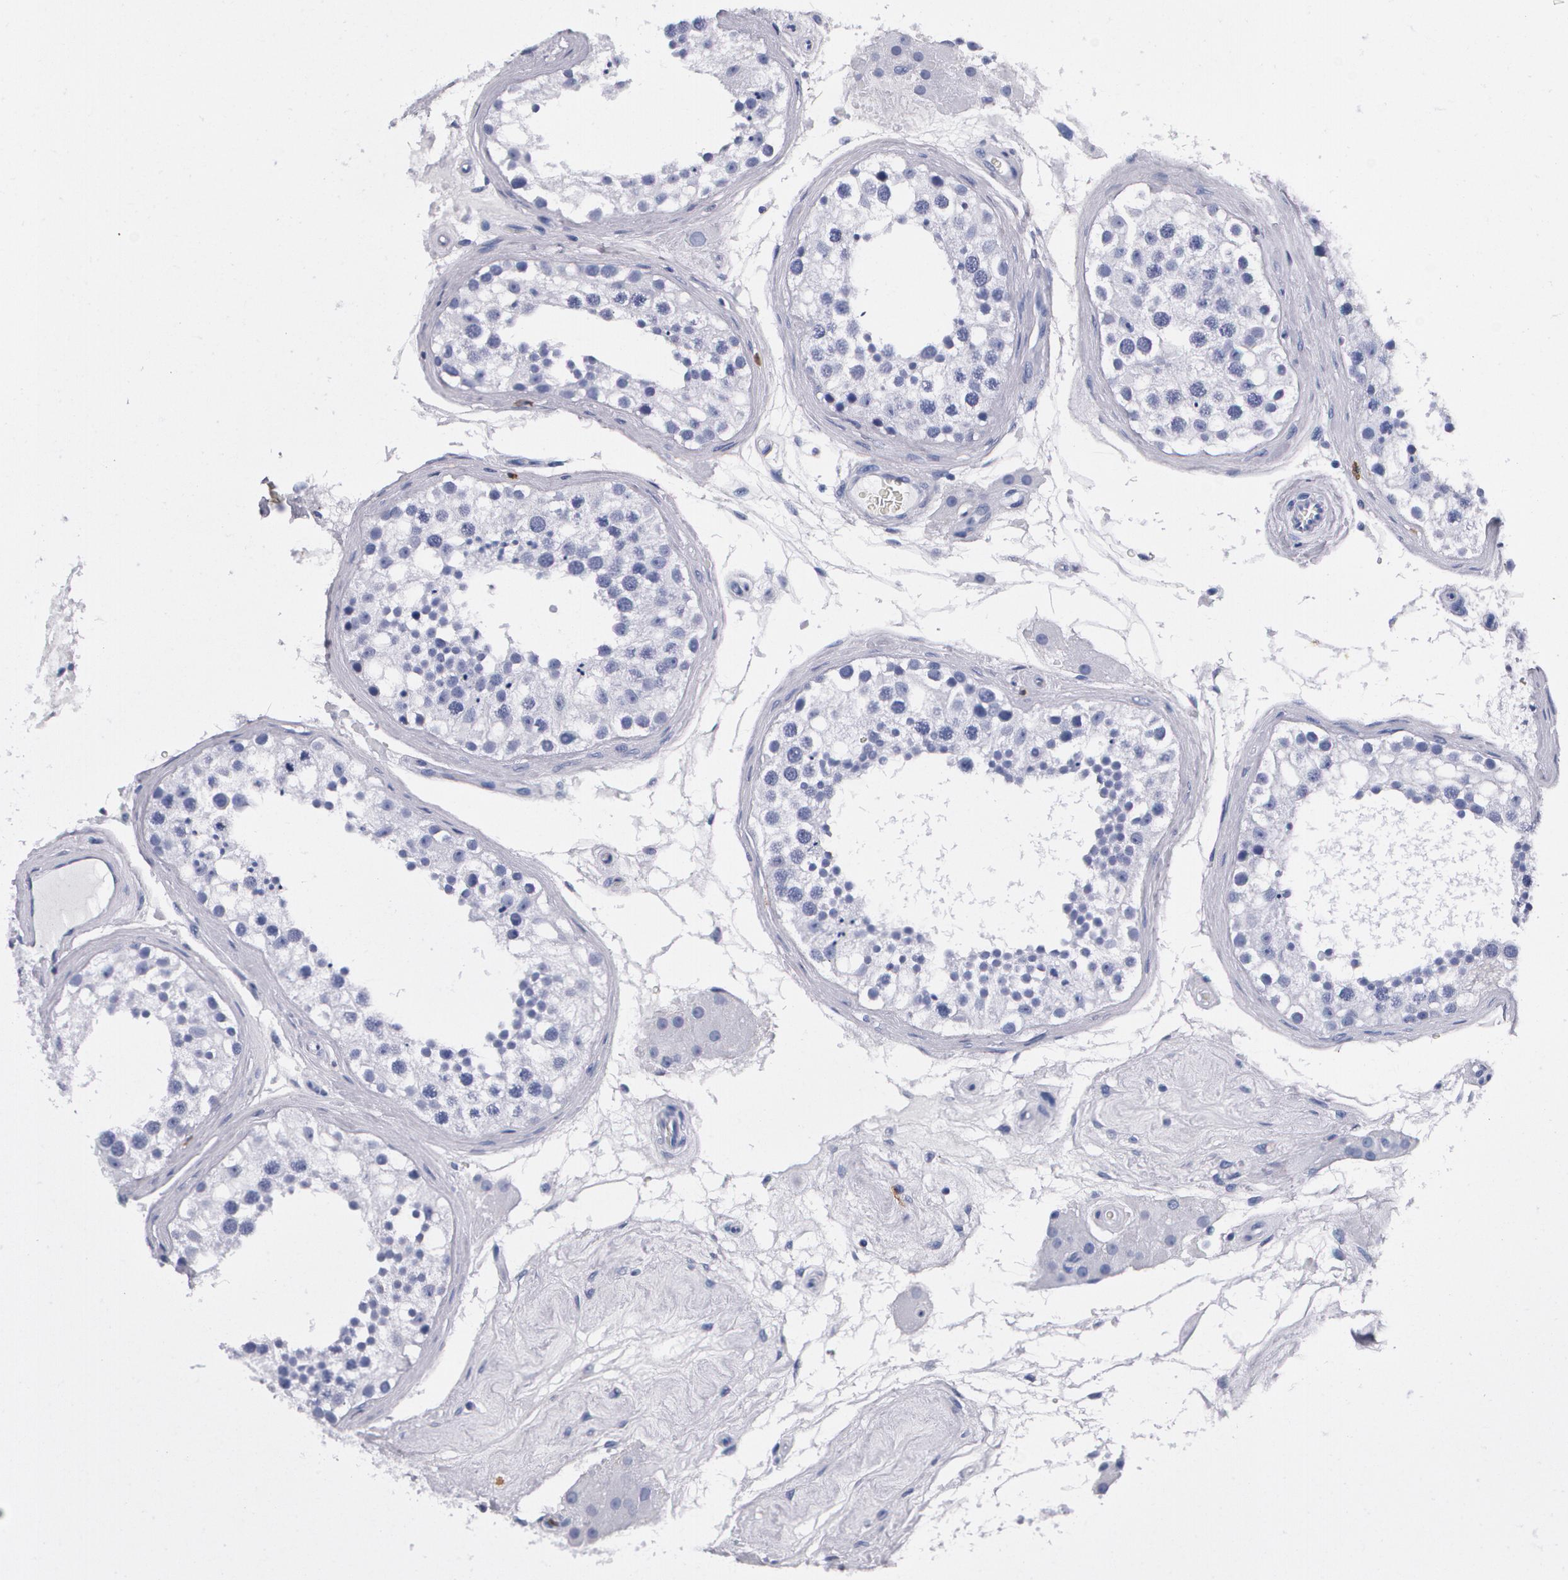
{"staining": {"intensity": "negative", "quantity": "none", "location": "none"}, "tissue": "testis", "cell_type": "Cells in seminiferous ducts", "image_type": "normal", "snomed": [{"axis": "morphology", "description": "Normal tissue, NOS"}, {"axis": "topography", "description": "Testis"}], "caption": "Cells in seminiferous ducts show no significant protein expression in unremarkable testis. Nuclei are stained in blue.", "gene": "S100A8", "patient": {"sex": "male", "age": 68}}